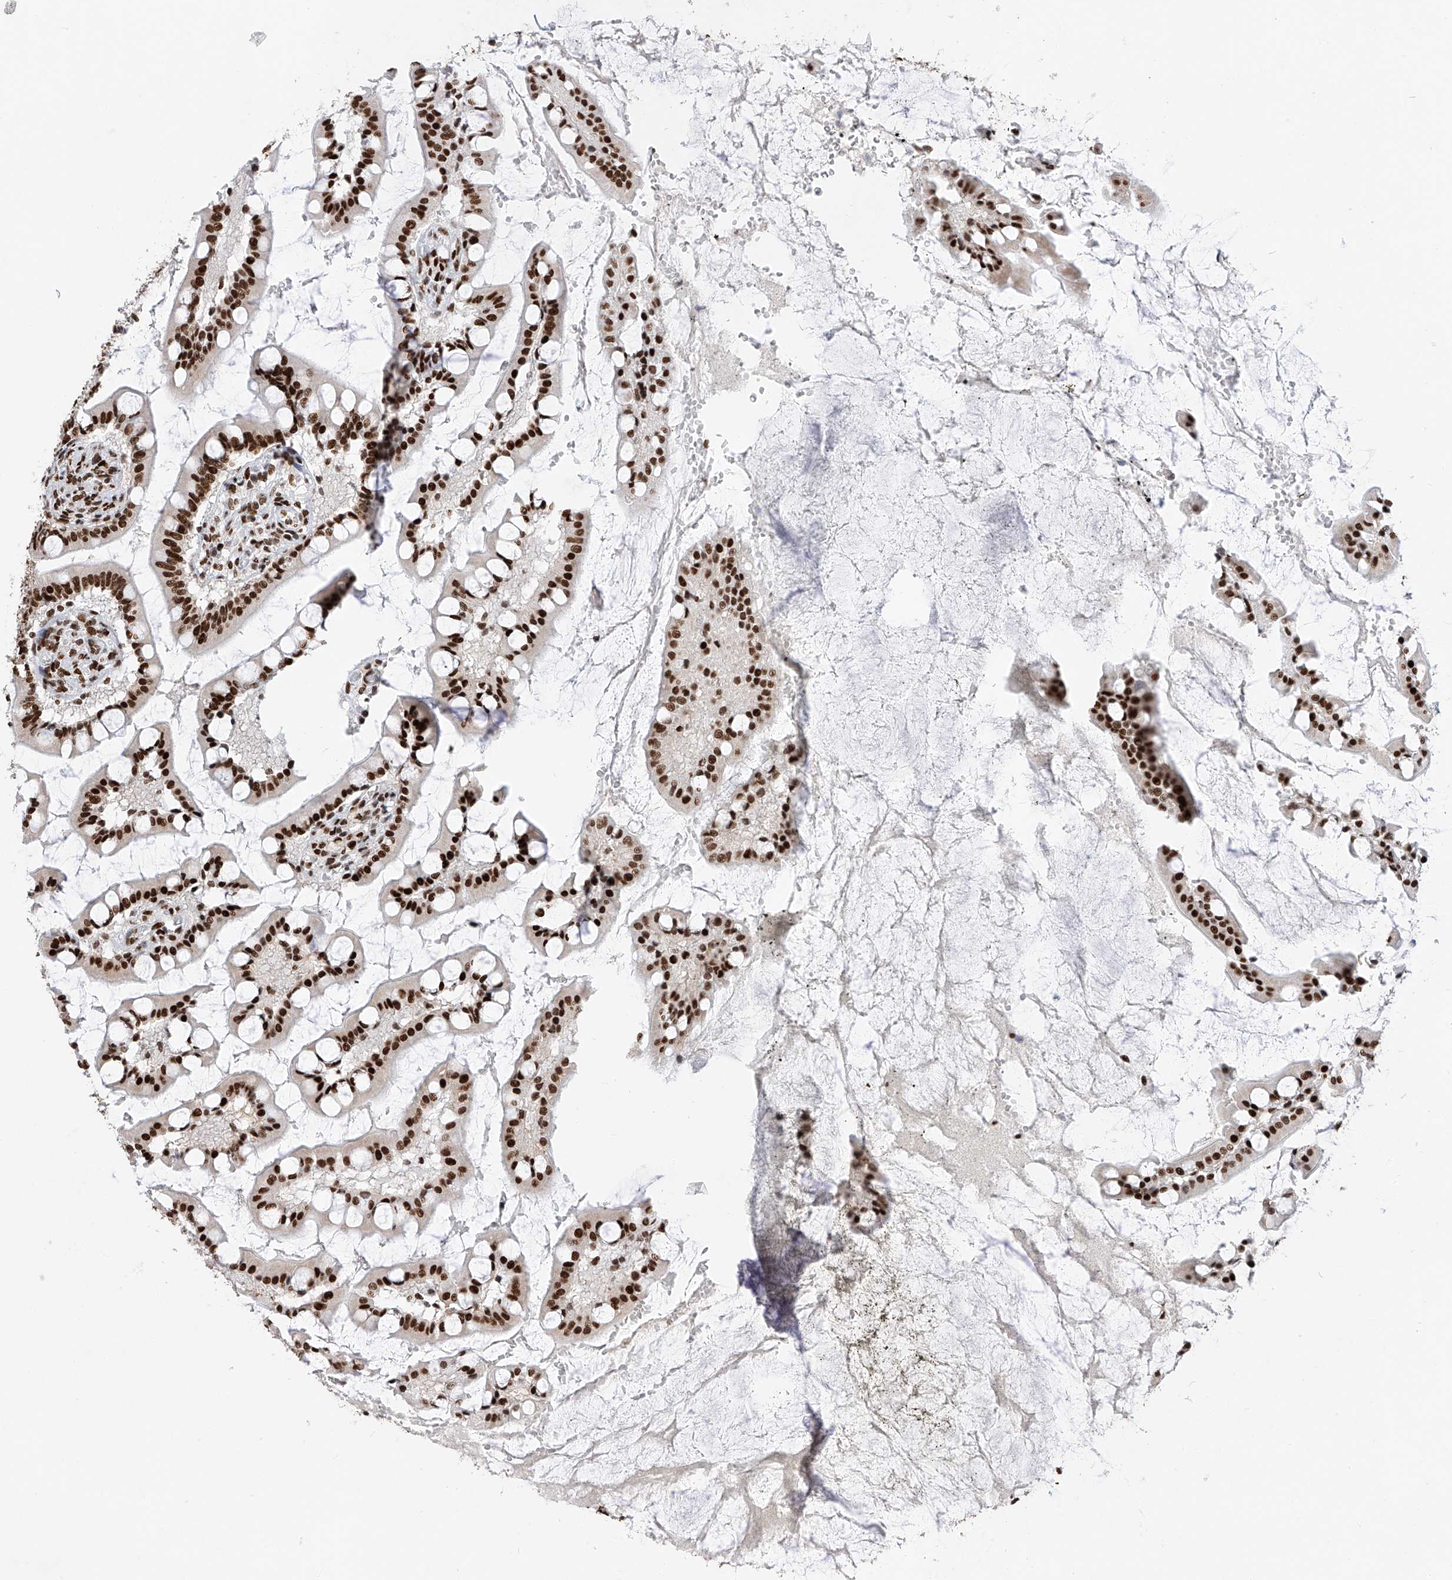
{"staining": {"intensity": "strong", "quantity": ">75%", "location": "nuclear"}, "tissue": "small intestine", "cell_type": "Glandular cells", "image_type": "normal", "snomed": [{"axis": "morphology", "description": "Normal tissue, NOS"}, {"axis": "topography", "description": "Small intestine"}], "caption": "Human small intestine stained for a protein (brown) shows strong nuclear positive staining in approximately >75% of glandular cells.", "gene": "SRSF6", "patient": {"sex": "male", "age": 52}}